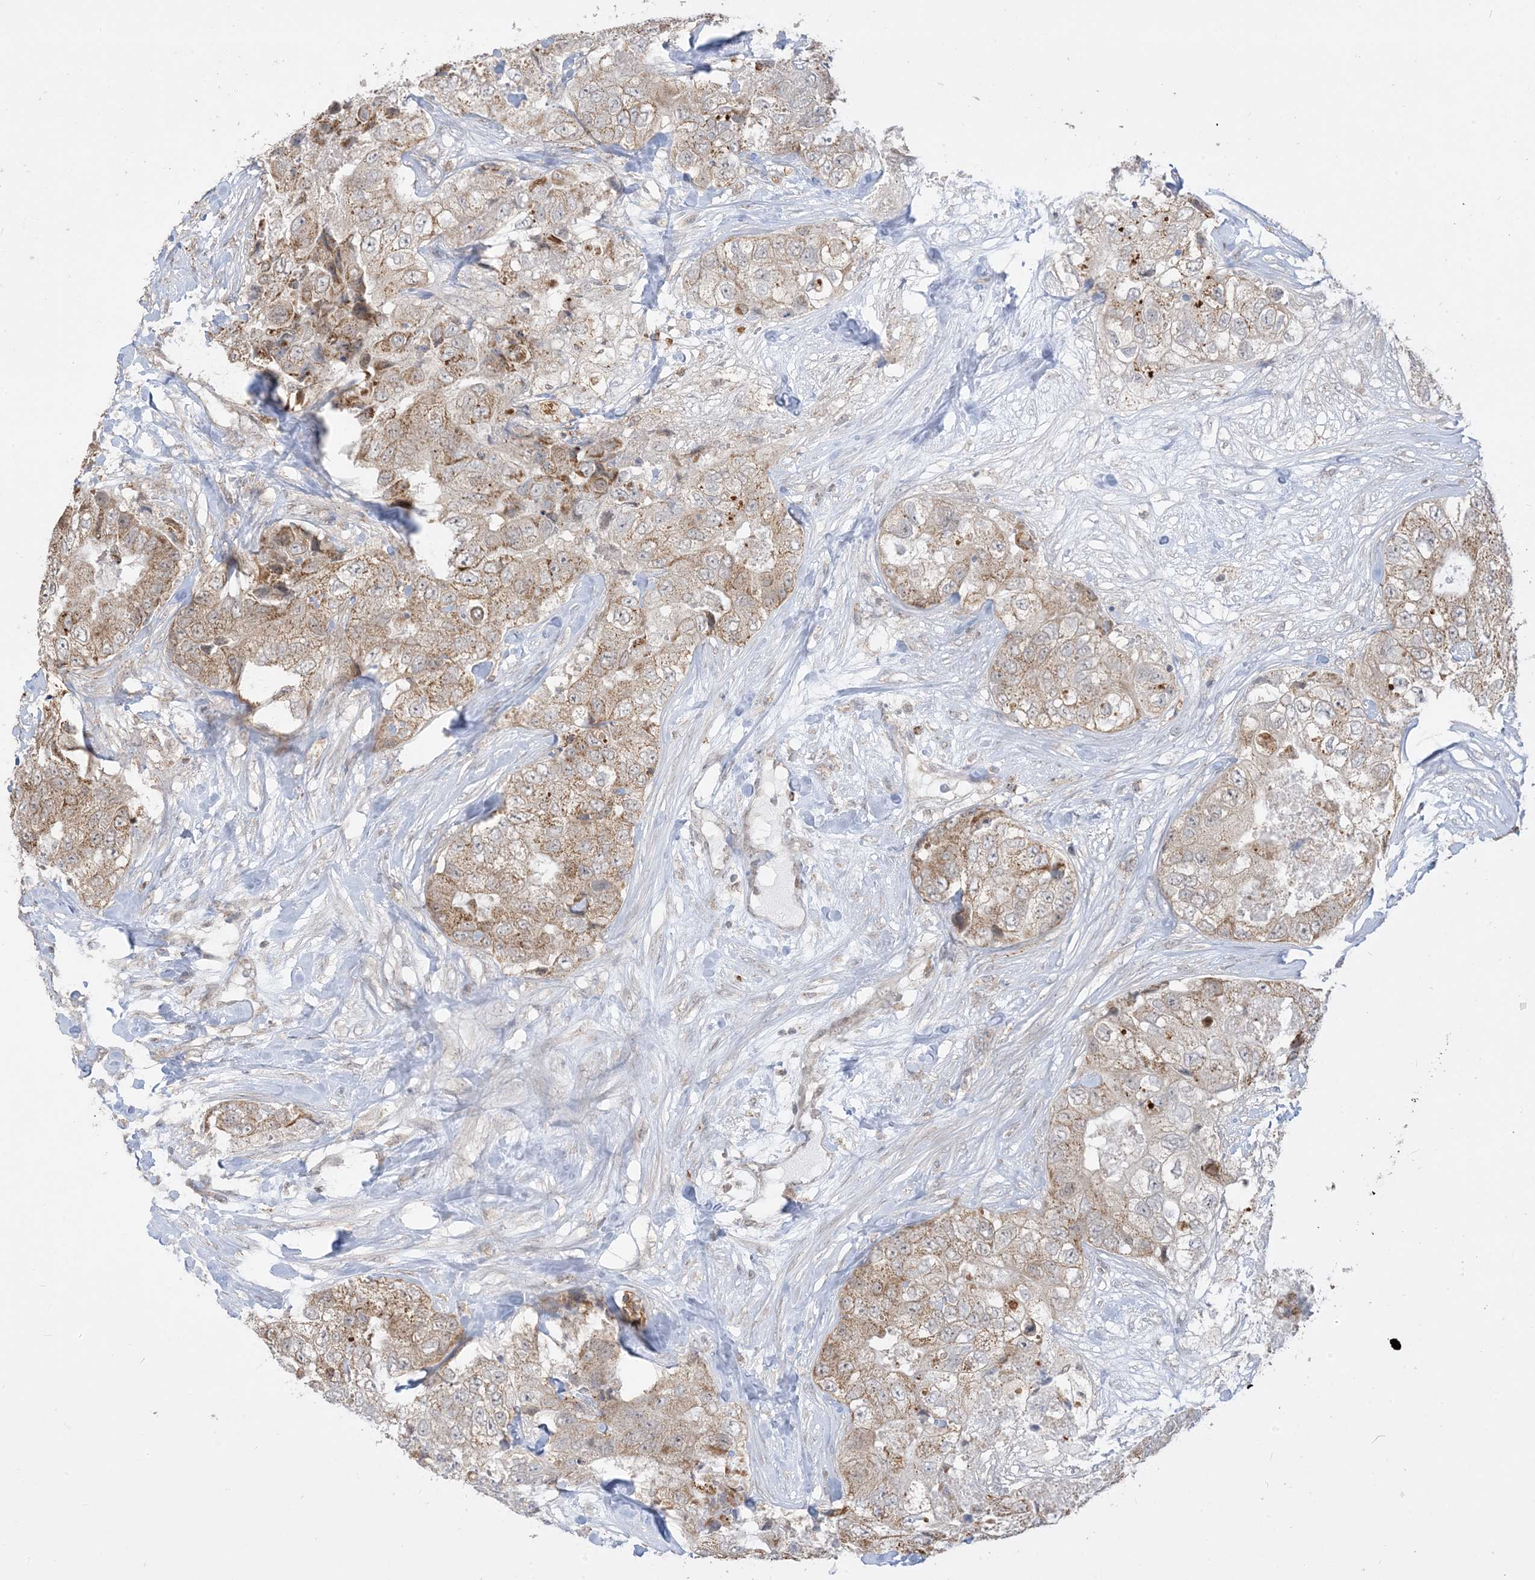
{"staining": {"intensity": "moderate", "quantity": "25%-75%", "location": "cytoplasmic/membranous"}, "tissue": "breast cancer", "cell_type": "Tumor cells", "image_type": "cancer", "snomed": [{"axis": "morphology", "description": "Duct carcinoma"}, {"axis": "topography", "description": "Breast"}], "caption": "Immunohistochemical staining of breast cancer (intraductal carcinoma) demonstrates moderate cytoplasmic/membranous protein expression in approximately 25%-75% of tumor cells.", "gene": "KANSL3", "patient": {"sex": "female", "age": 62}}